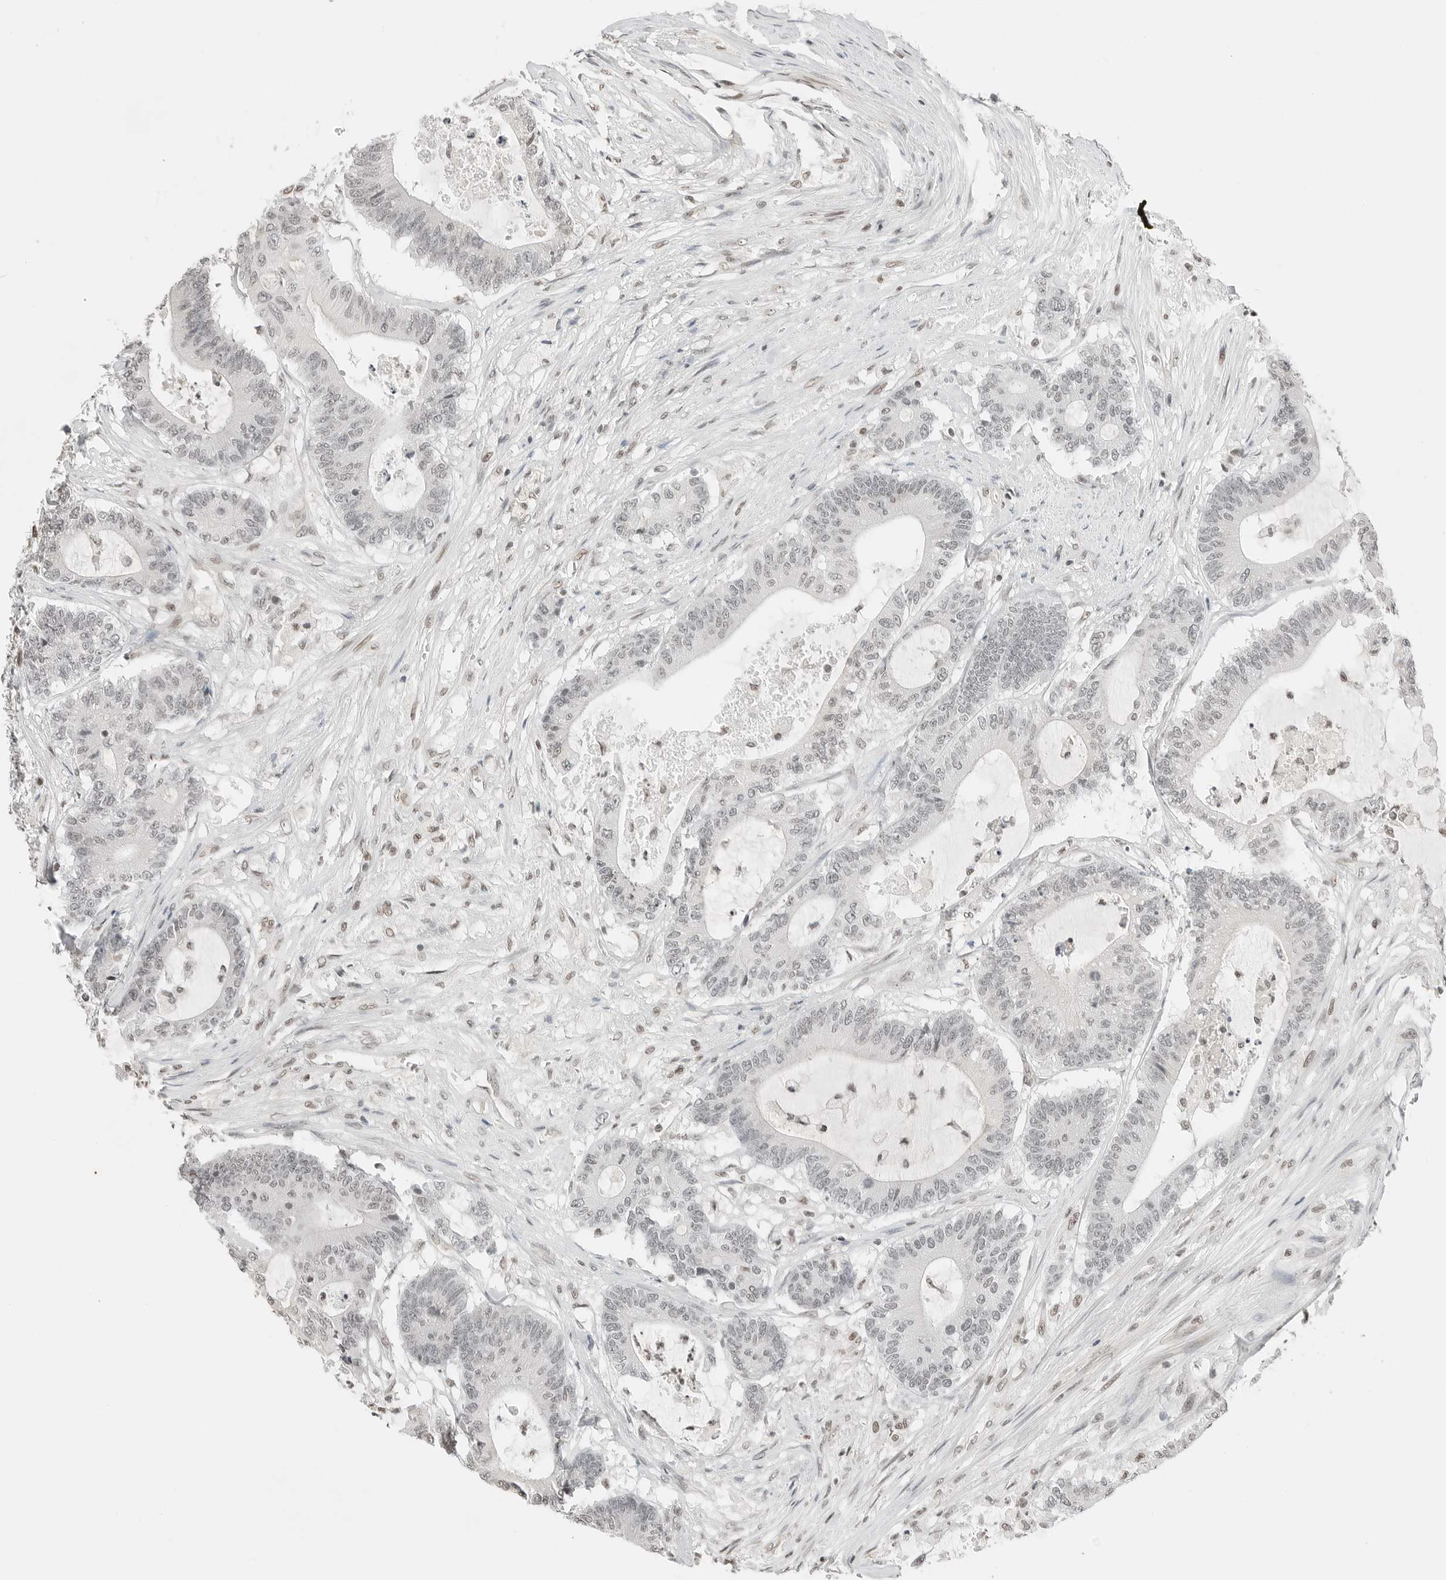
{"staining": {"intensity": "weak", "quantity": "<25%", "location": "nuclear"}, "tissue": "colorectal cancer", "cell_type": "Tumor cells", "image_type": "cancer", "snomed": [{"axis": "morphology", "description": "Adenocarcinoma, NOS"}, {"axis": "topography", "description": "Colon"}], "caption": "IHC of human colorectal cancer shows no positivity in tumor cells. (DAB IHC visualized using brightfield microscopy, high magnification).", "gene": "CRTC2", "patient": {"sex": "female", "age": 84}}